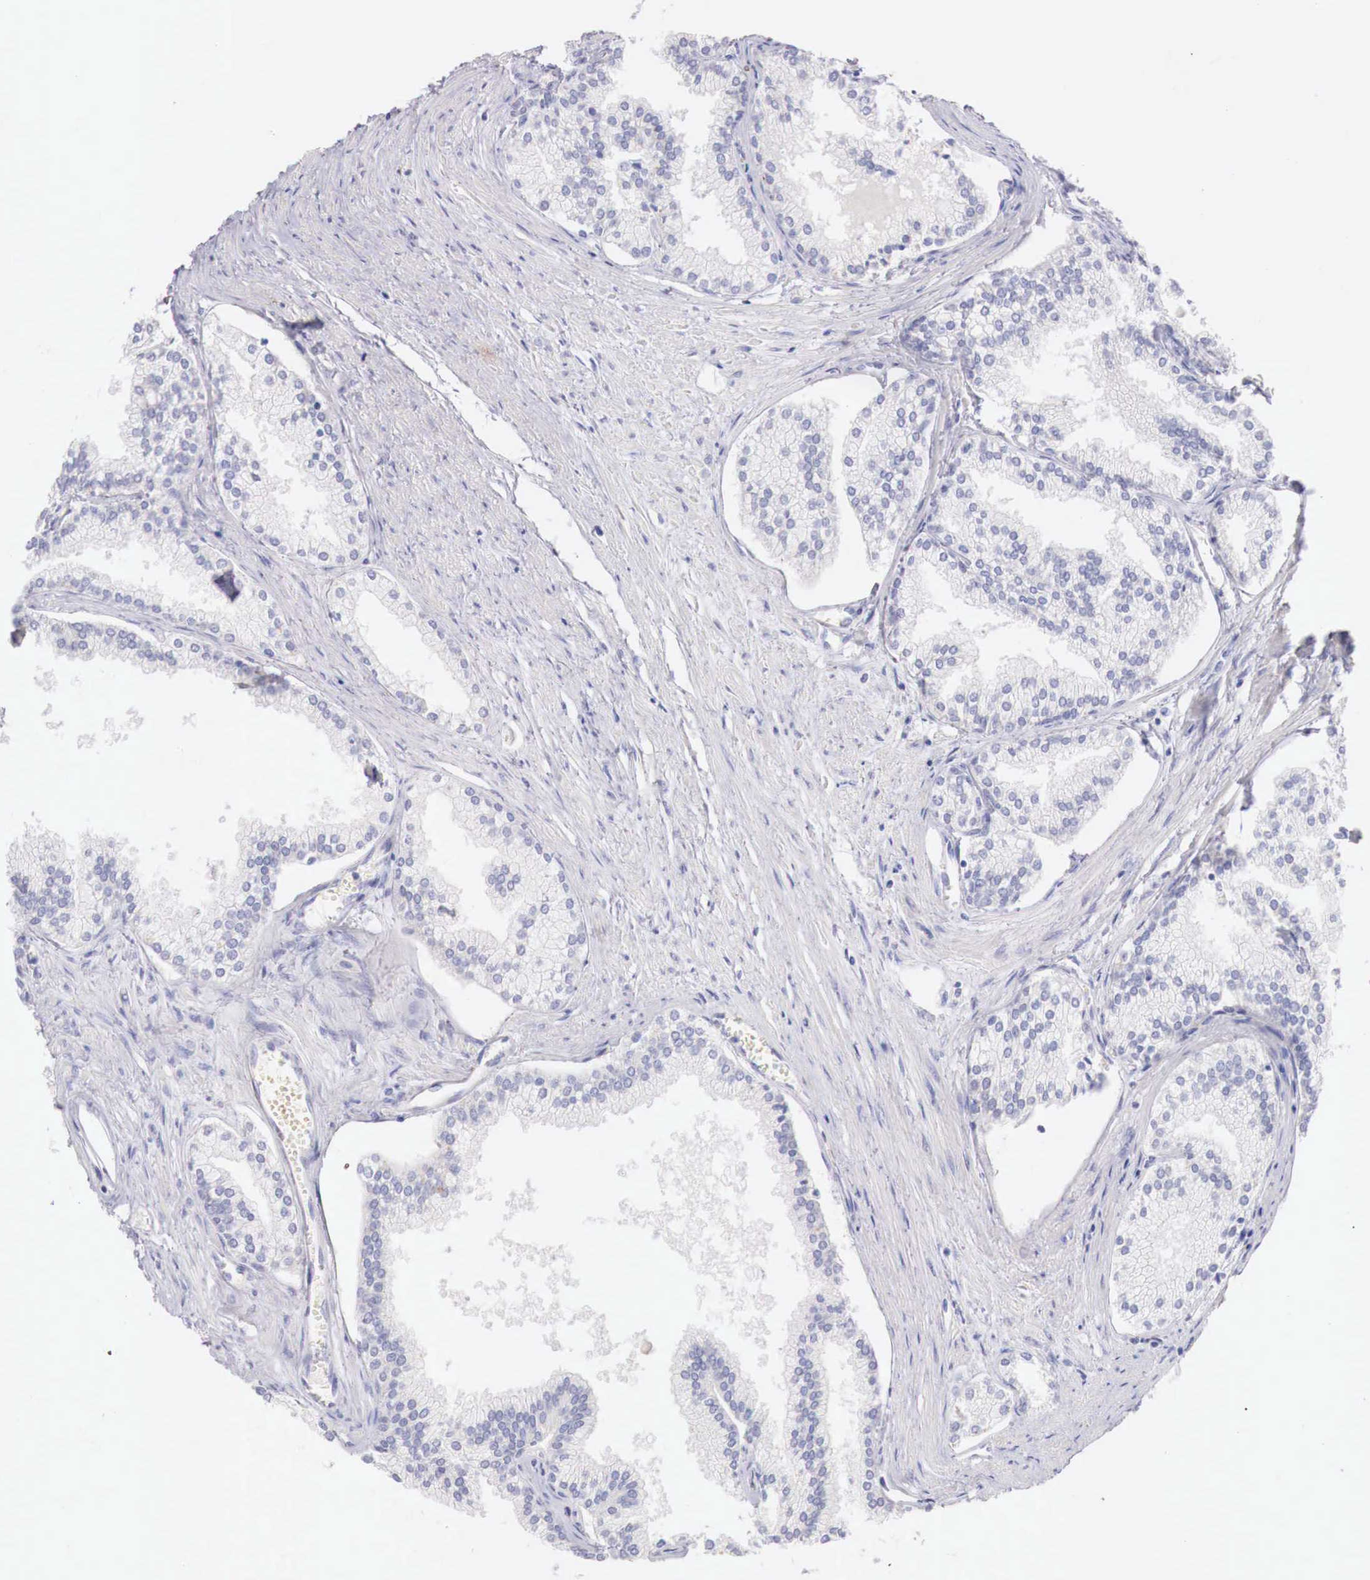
{"staining": {"intensity": "negative", "quantity": "none", "location": "none"}, "tissue": "prostate", "cell_type": "Glandular cells", "image_type": "normal", "snomed": [{"axis": "morphology", "description": "Normal tissue, NOS"}, {"axis": "topography", "description": "Prostate"}], "caption": "This is a image of immunohistochemistry (IHC) staining of normal prostate, which shows no expression in glandular cells. Brightfield microscopy of IHC stained with DAB (3,3'-diaminobenzidine) (brown) and hematoxylin (blue), captured at high magnification.", "gene": "ITIH6", "patient": {"sex": "male", "age": 68}}